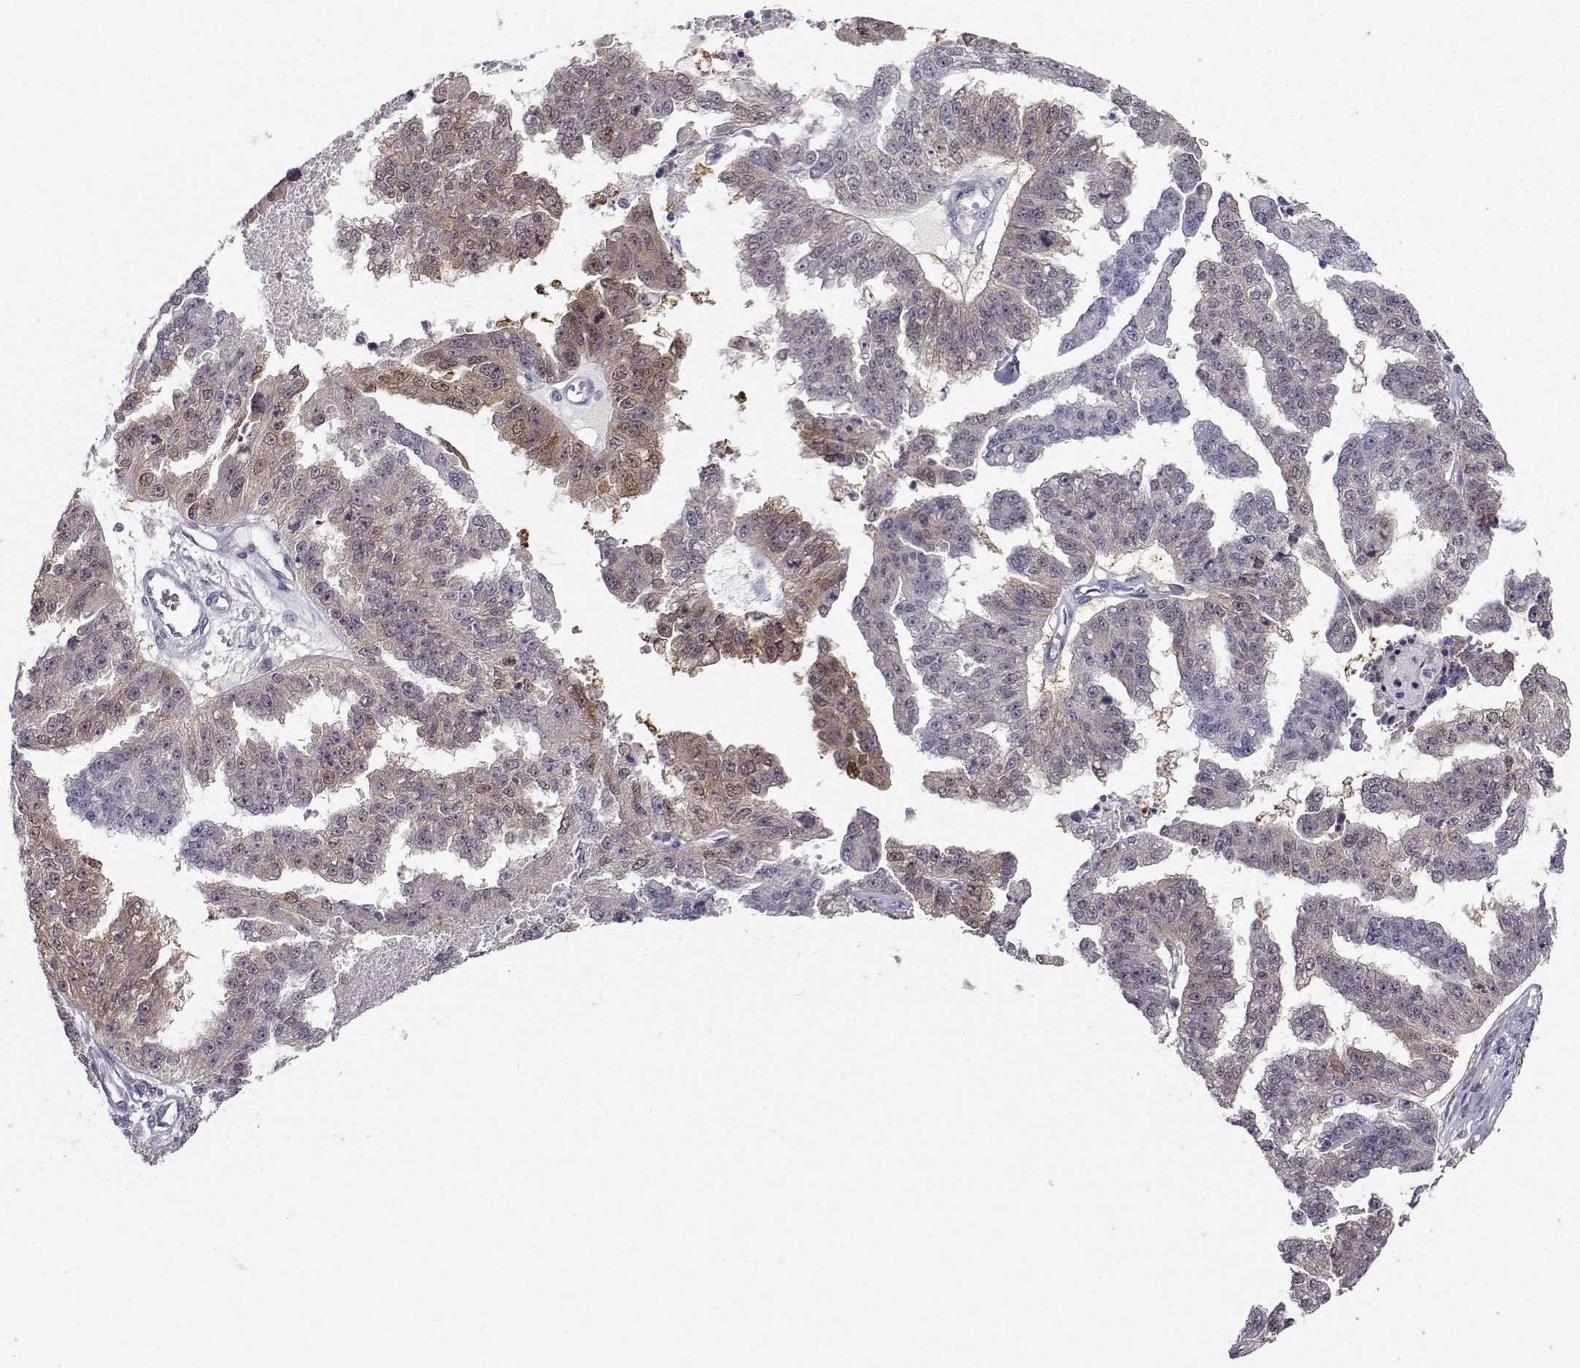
{"staining": {"intensity": "strong", "quantity": "<25%", "location": "cytoplasmic/membranous"}, "tissue": "ovarian cancer", "cell_type": "Tumor cells", "image_type": "cancer", "snomed": [{"axis": "morphology", "description": "Cystadenocarcinoma, serous, NOS"}, {"axis": "topography", "description": "Ovary"}], "caption": "Strong cytoplasmic/membranous expression for a protein is present in approximately <25% of tumor cells of serous cystadenocarcinoma (ovarian) using IHC.", "gene": "NQO1", "patient": {"sex": "female", "age": 58}}